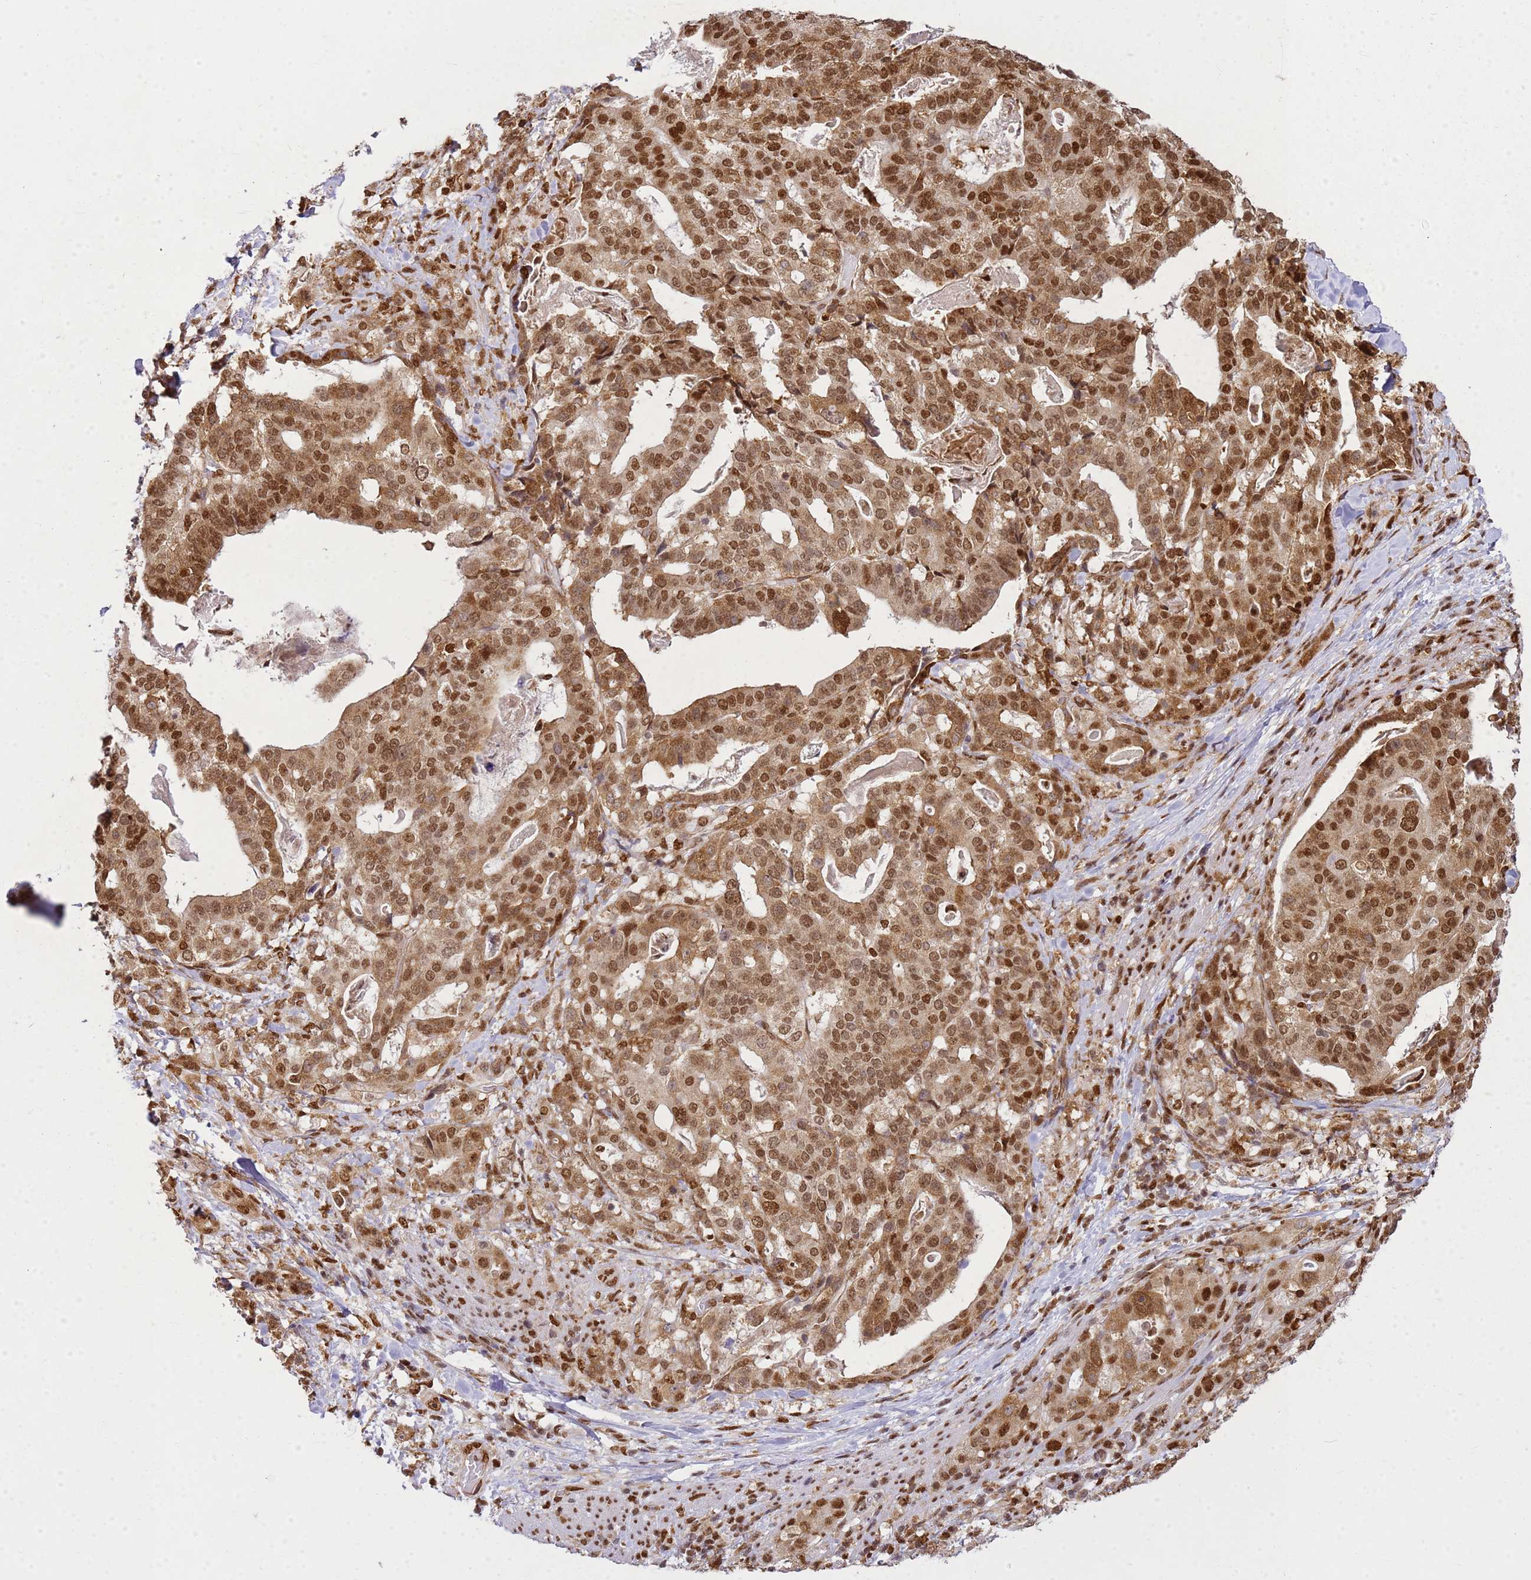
{"staining": {"intensity": "moderate", "quantity": ">75%", "location": "nuclear"}, "tissue": "stomach cancer", "cell_type": "Tumor cells", "image_type": "cancer", "snomed": [{"axis": "morphology", "description": "Adenocarcinoma, NOS"}, {"axis": "topography", "description": "Stomach"}], "caption": "IHC photomicrograph of neoplastic tissue: human stomach cancer (adenocarcinoma) stained using IHC exhibits medium levels of moderate protein expression localized specifically in the nuclear of tumor cells, appearing as a nuclear brown color.", "gene": "APEX1", "patient": {"sex": "male", "age": 48}}